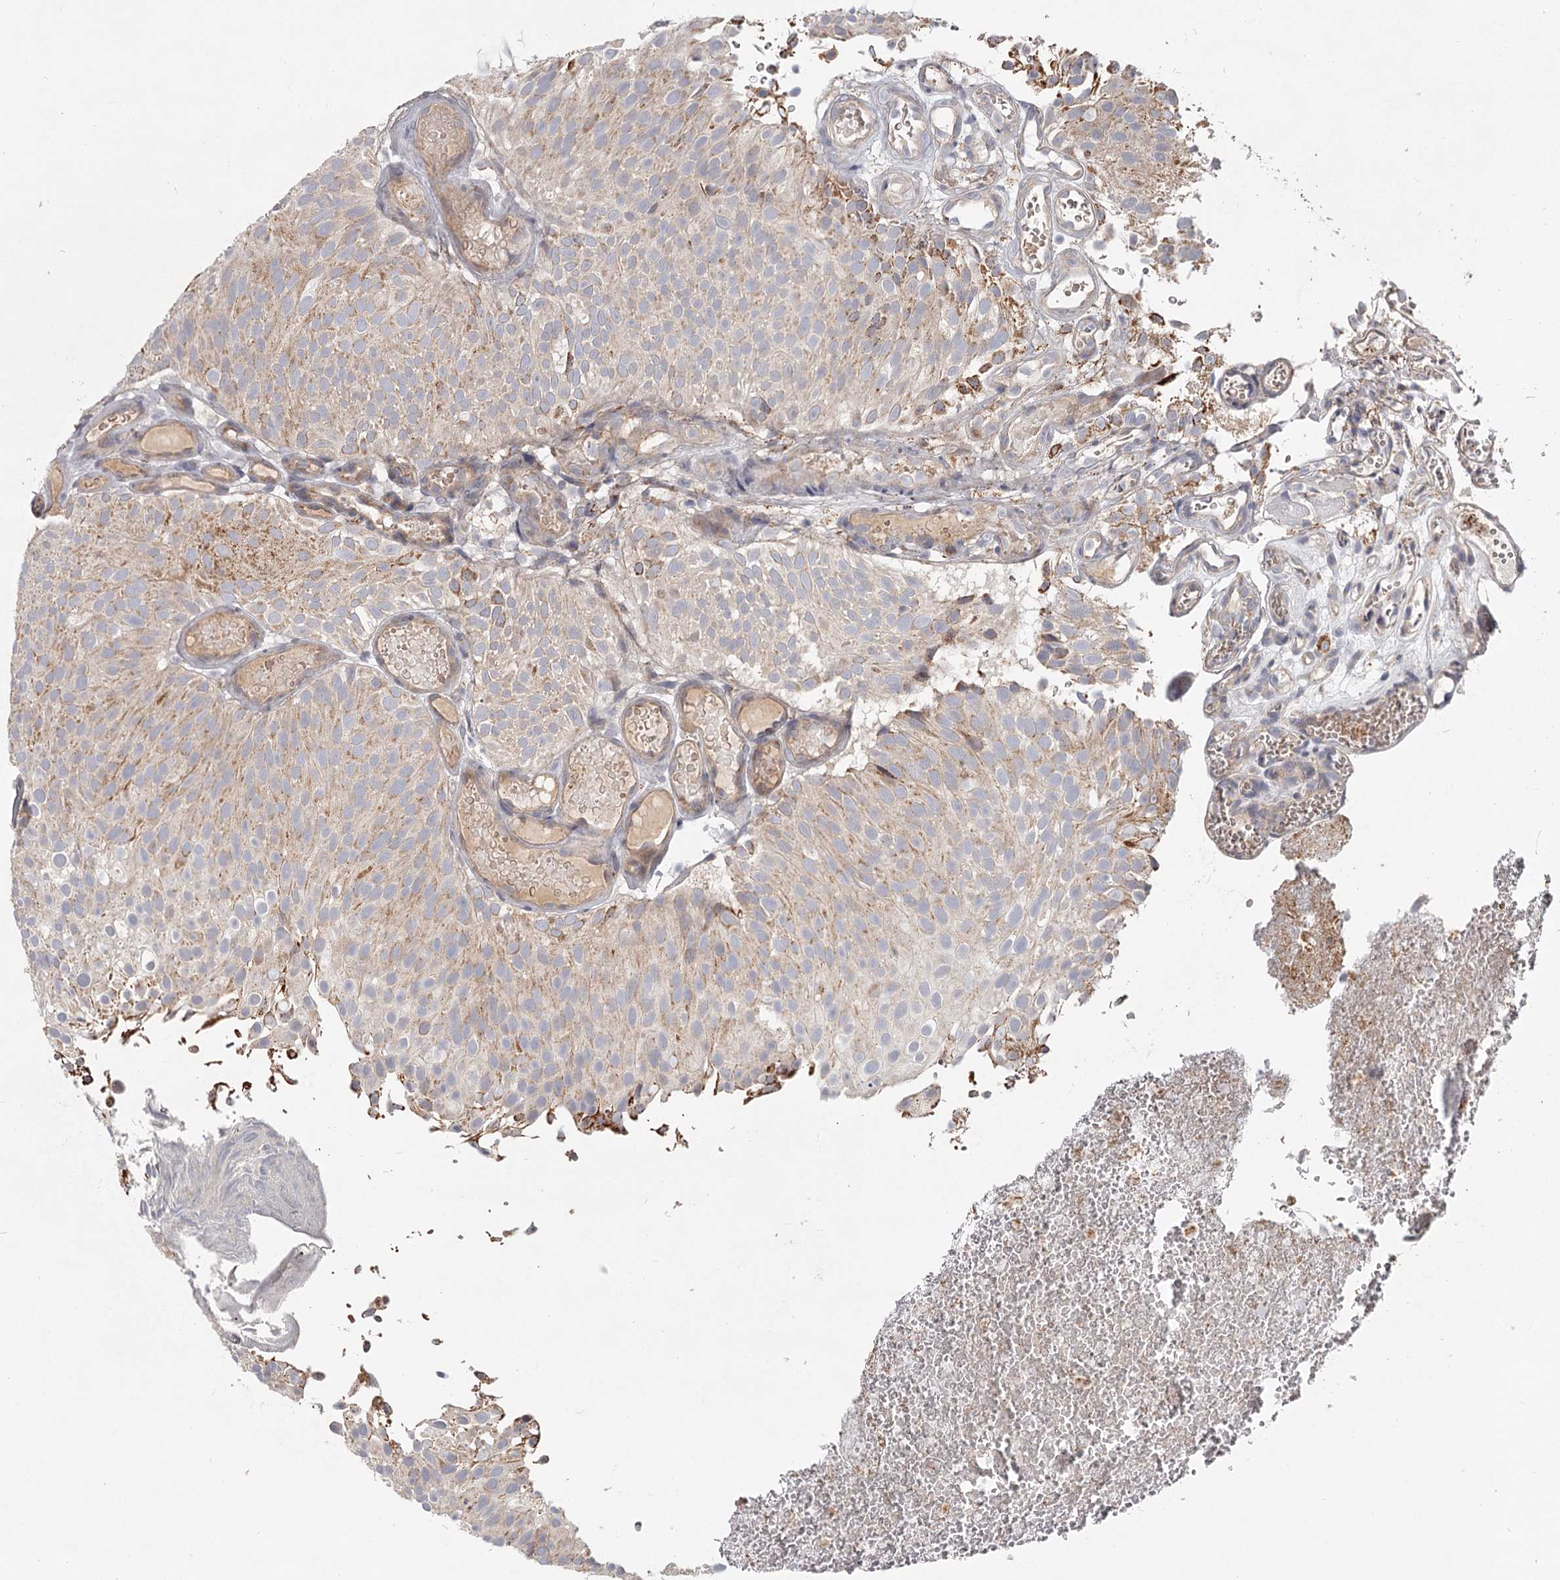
{"staining": {"intensity": "weak", "quantity": "25%-75%", "location": "cytoplasmic/membranous"}, "tissue": "urothelial cancer", "cell_type": "Tumor cells", "image_type": "cancer", "snomed": [{"axis": "morphology", "description": "Urothelial carcinoma, Low grade"}, {"axis": "topography", "description": "Urinary bladder"}], "caption": "An IHC micrograph of tumor tissue is shown. Protein staining in brown labels weak cytoplasmic/membranous positivity in low-grade urothelial carcinoma within tumor cells.", "gene": "CDC123", "patient": {"sex": "male", "age": 78}}